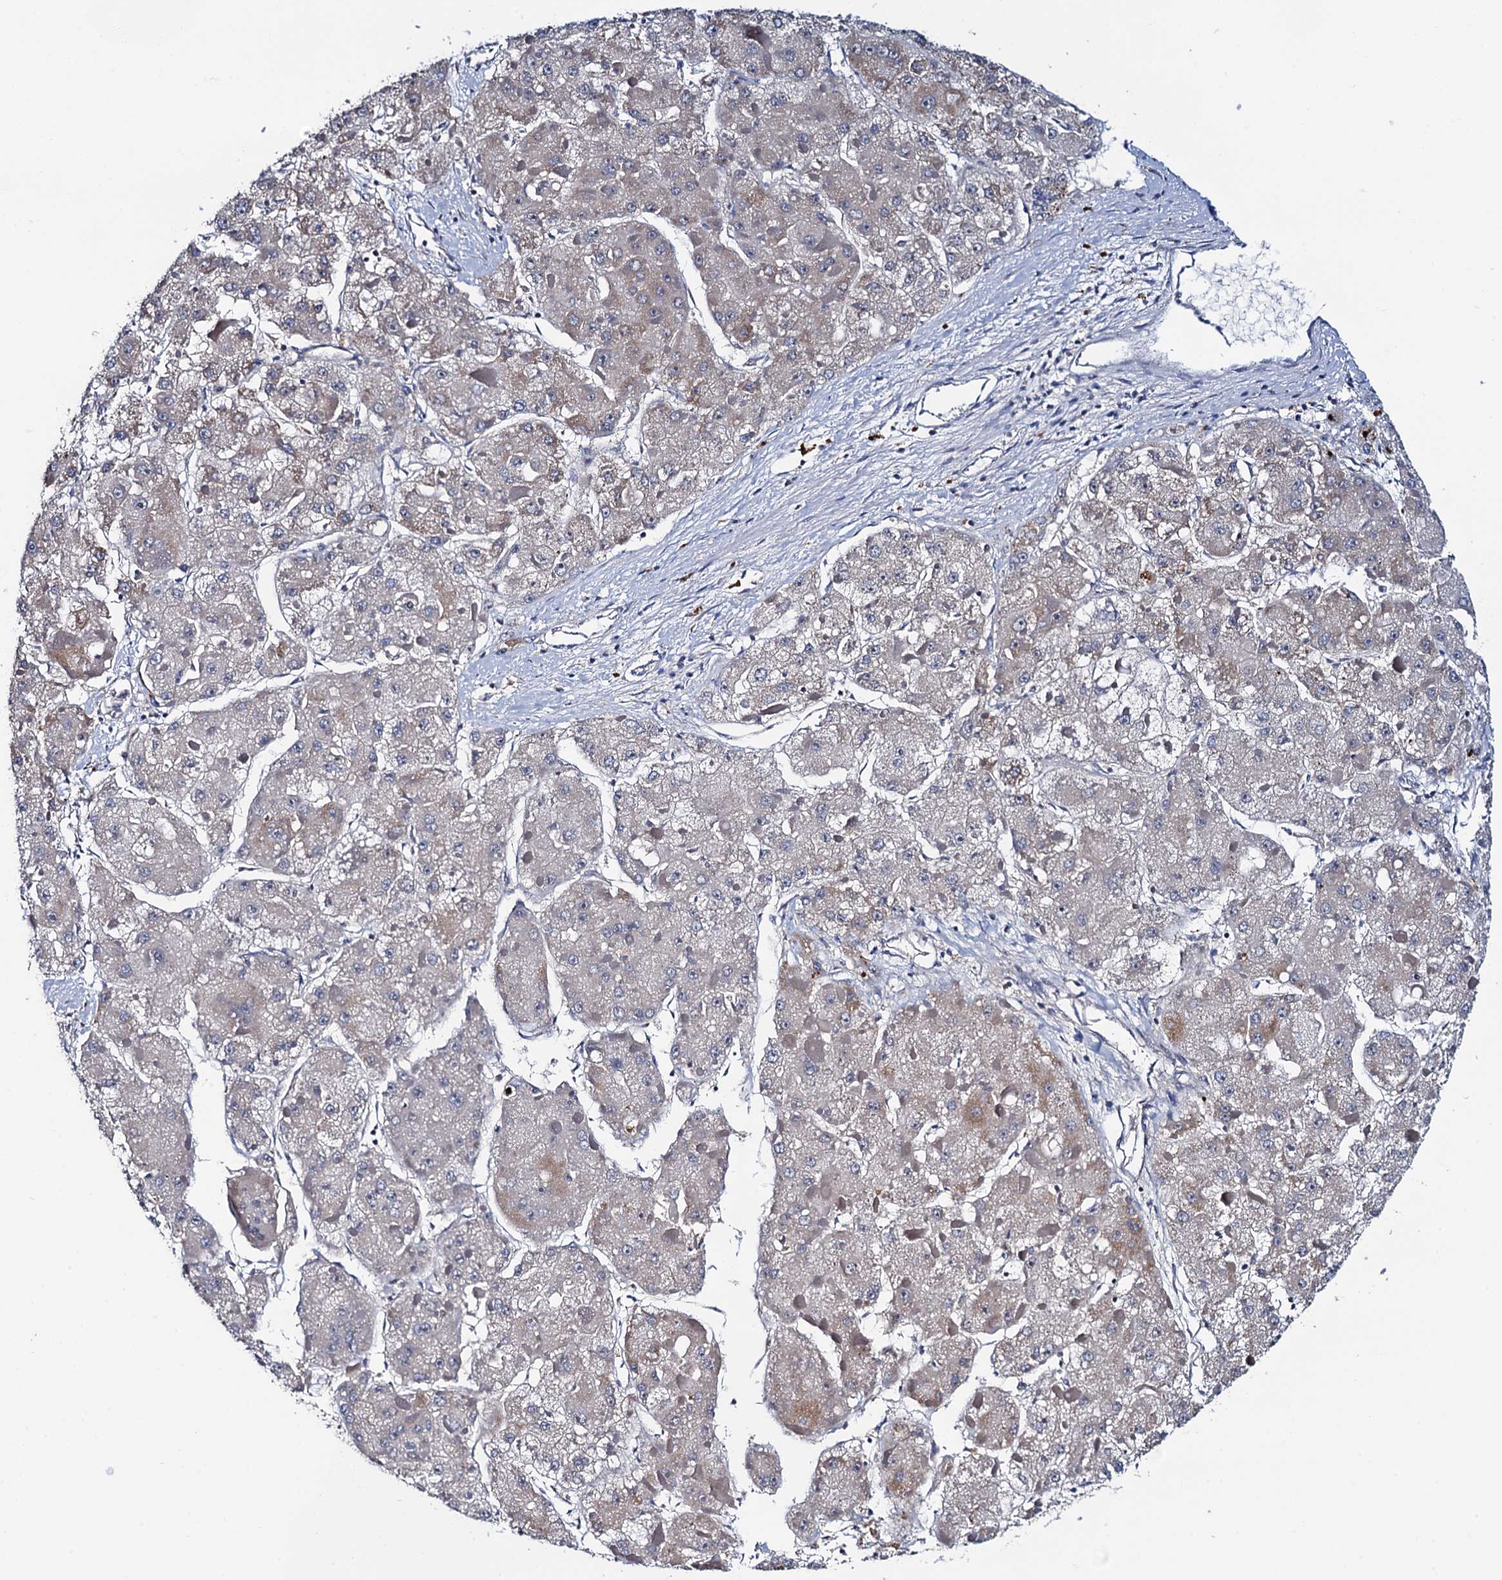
{"staining": {"intensity": "weak", "quantity": "<25%", "location": "cytoplasmic/membranous"}, "tissue": "liver cancer", "cell_type": "Tumor cells", "image_type": "cancer", "snomed": [{"axis": "morphology", "description": "Carcinoma, Hepatocellular, NOS"}, {"axis": "topography", "description": "Liver"}], "caption": "This is an IHC micrograph of human liver hepatocellular carcinoma. There is no positivity in tumor cells.", "gene": "MRPL48", "patient": {"sex": "female", "age": 73}}